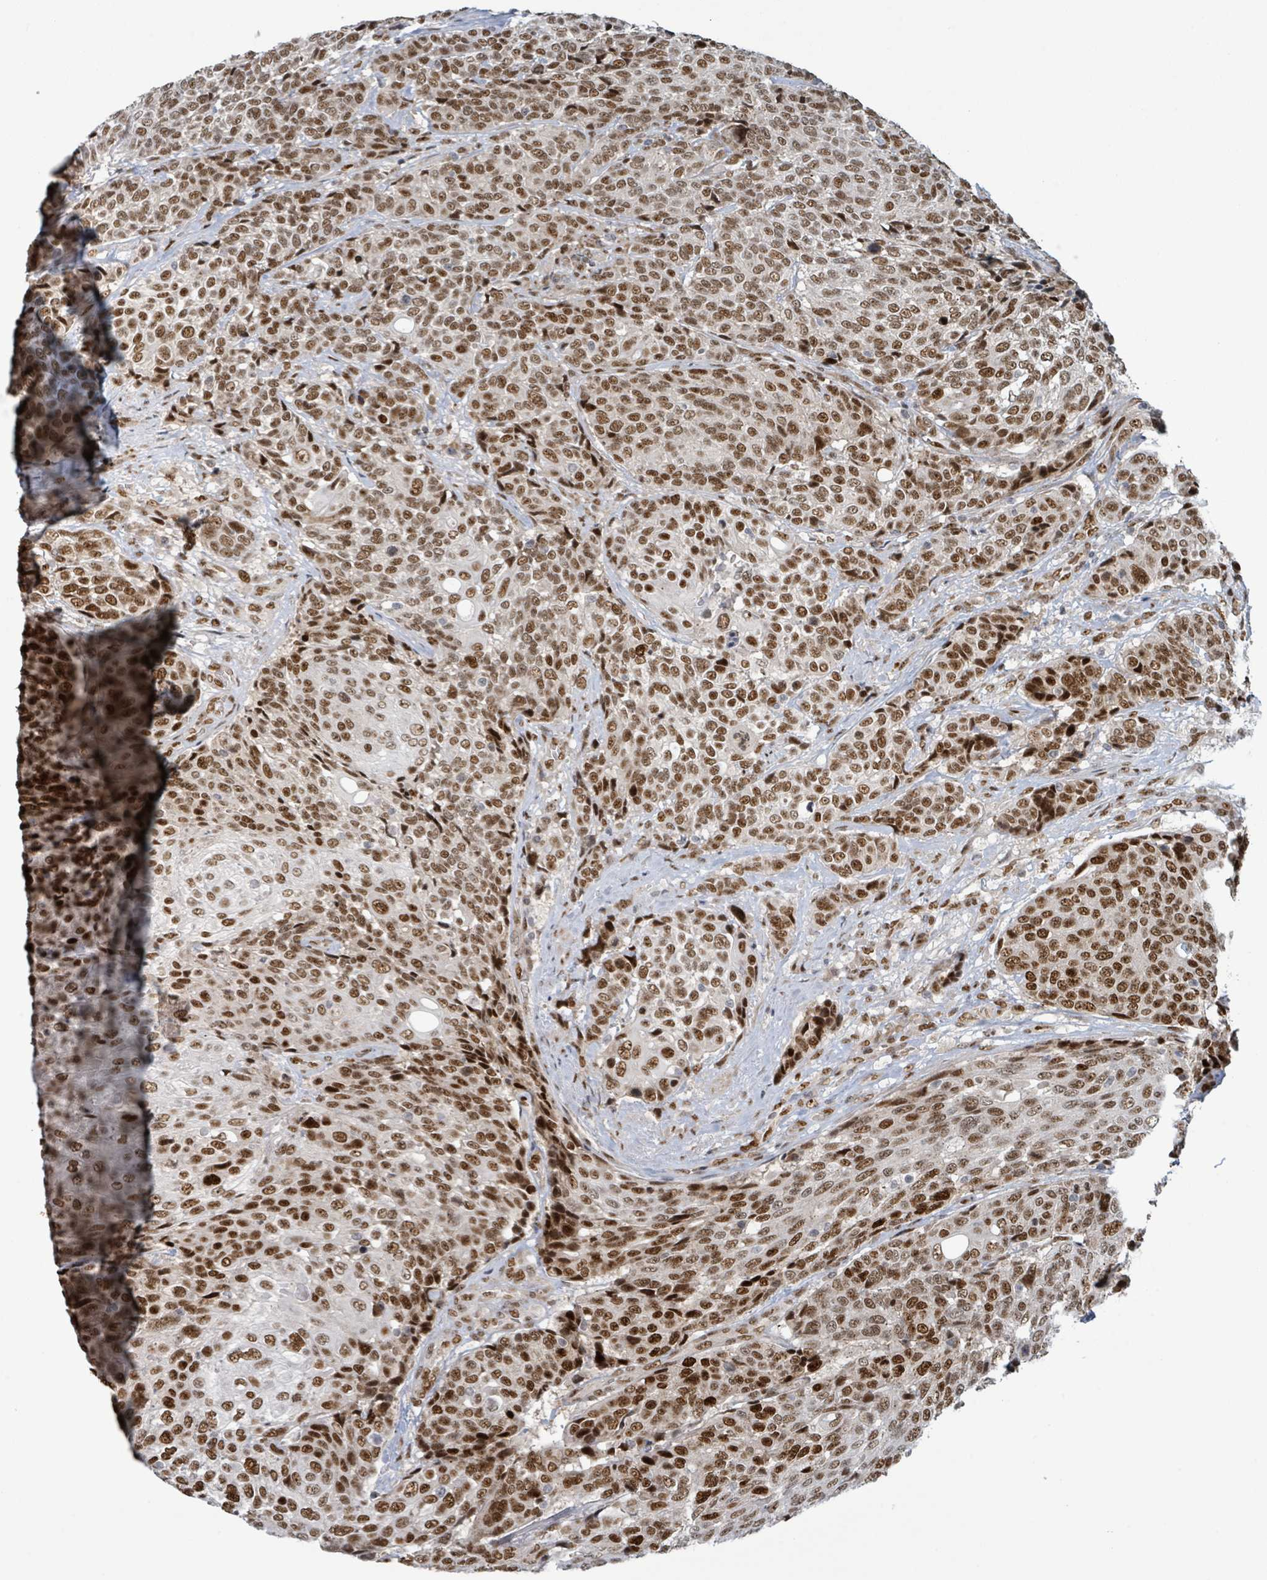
{"staining": {"intensity": "strong", "quantity": ">75%", "location": "nuclear"}, "tissue": "urothelial cancer", "cell_type": "Tumor cells", "image_type": "cancer", "snomed": [{"axis": "morphology", "description": "Urothelial carcinoma, High grade"}, {"axis": "topography", "description": "Urinary bladder"}], "caption": "Immunohistochemistry (IHC) image of human urothelial cancer stained for a protein (brown), which displays high levels of strong nuclear expression in approximately >75% of tumor cells.", "gene": "KLF3", "patient": {"sex": "female", "age": 70}}